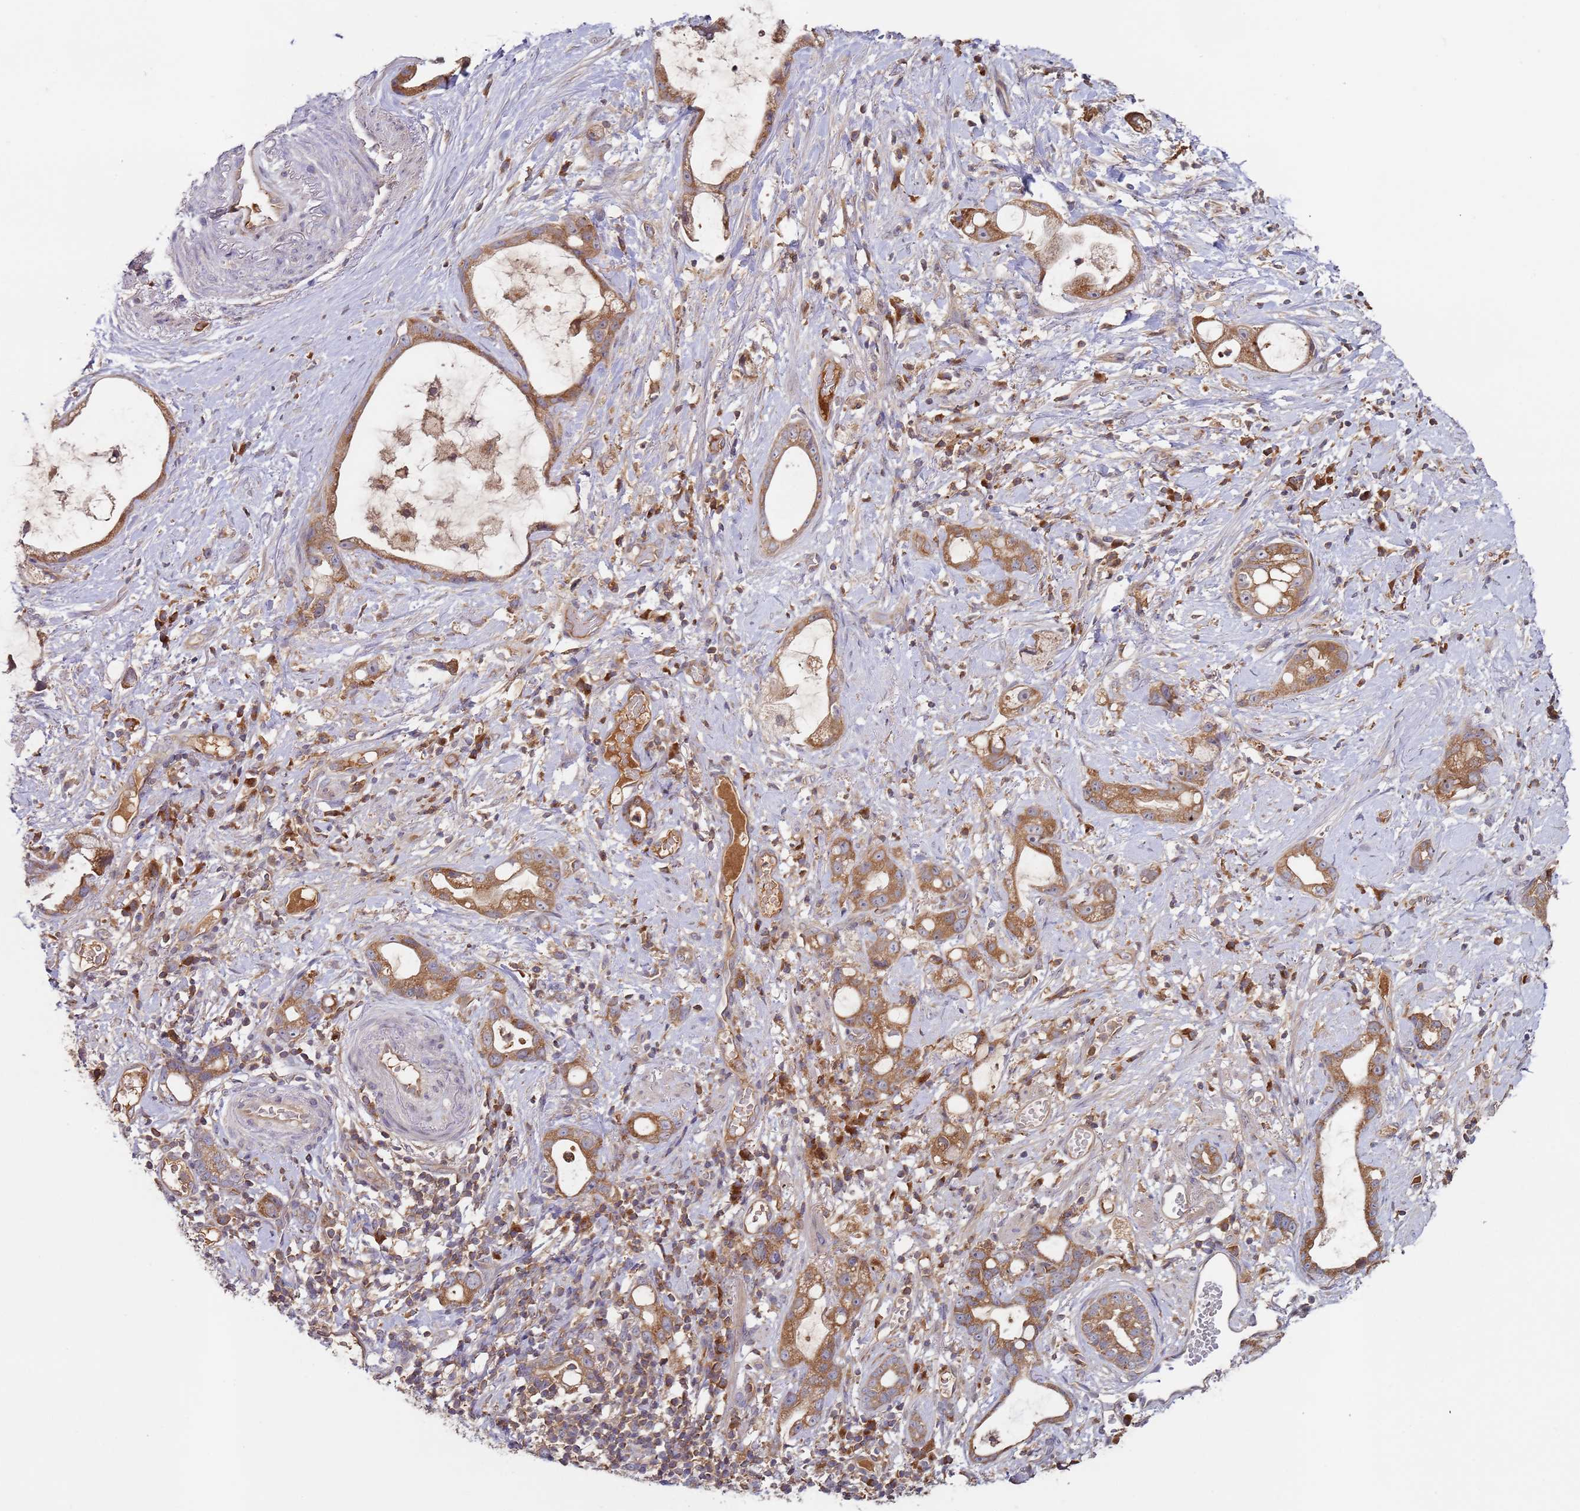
{"staining": {"intensity": "moderate", "quantity": ">75%", "location": "cytoplasmic/membranous"}, "tissue": "stomach cancer", "cell_type": "Tumor cells", "image_type": "cancer", "snomed": [{"axis": "morphology", "description": "Adenocarcinoma, NOS"}, {"axis": "topography", "description": "Stomach"}], "caption": "Adenocarcinoma (stomach) stained with immunohistochemistry displays moderate cytoplasmic/membranous staining in about >75% of tumor cells. (Stains: DAB in brown, nuclei in blue, Microscopy: brightfield microscopy at high magnification).", "gene": "OR5A2", "patient": {"sex": "male", "age": 55}}